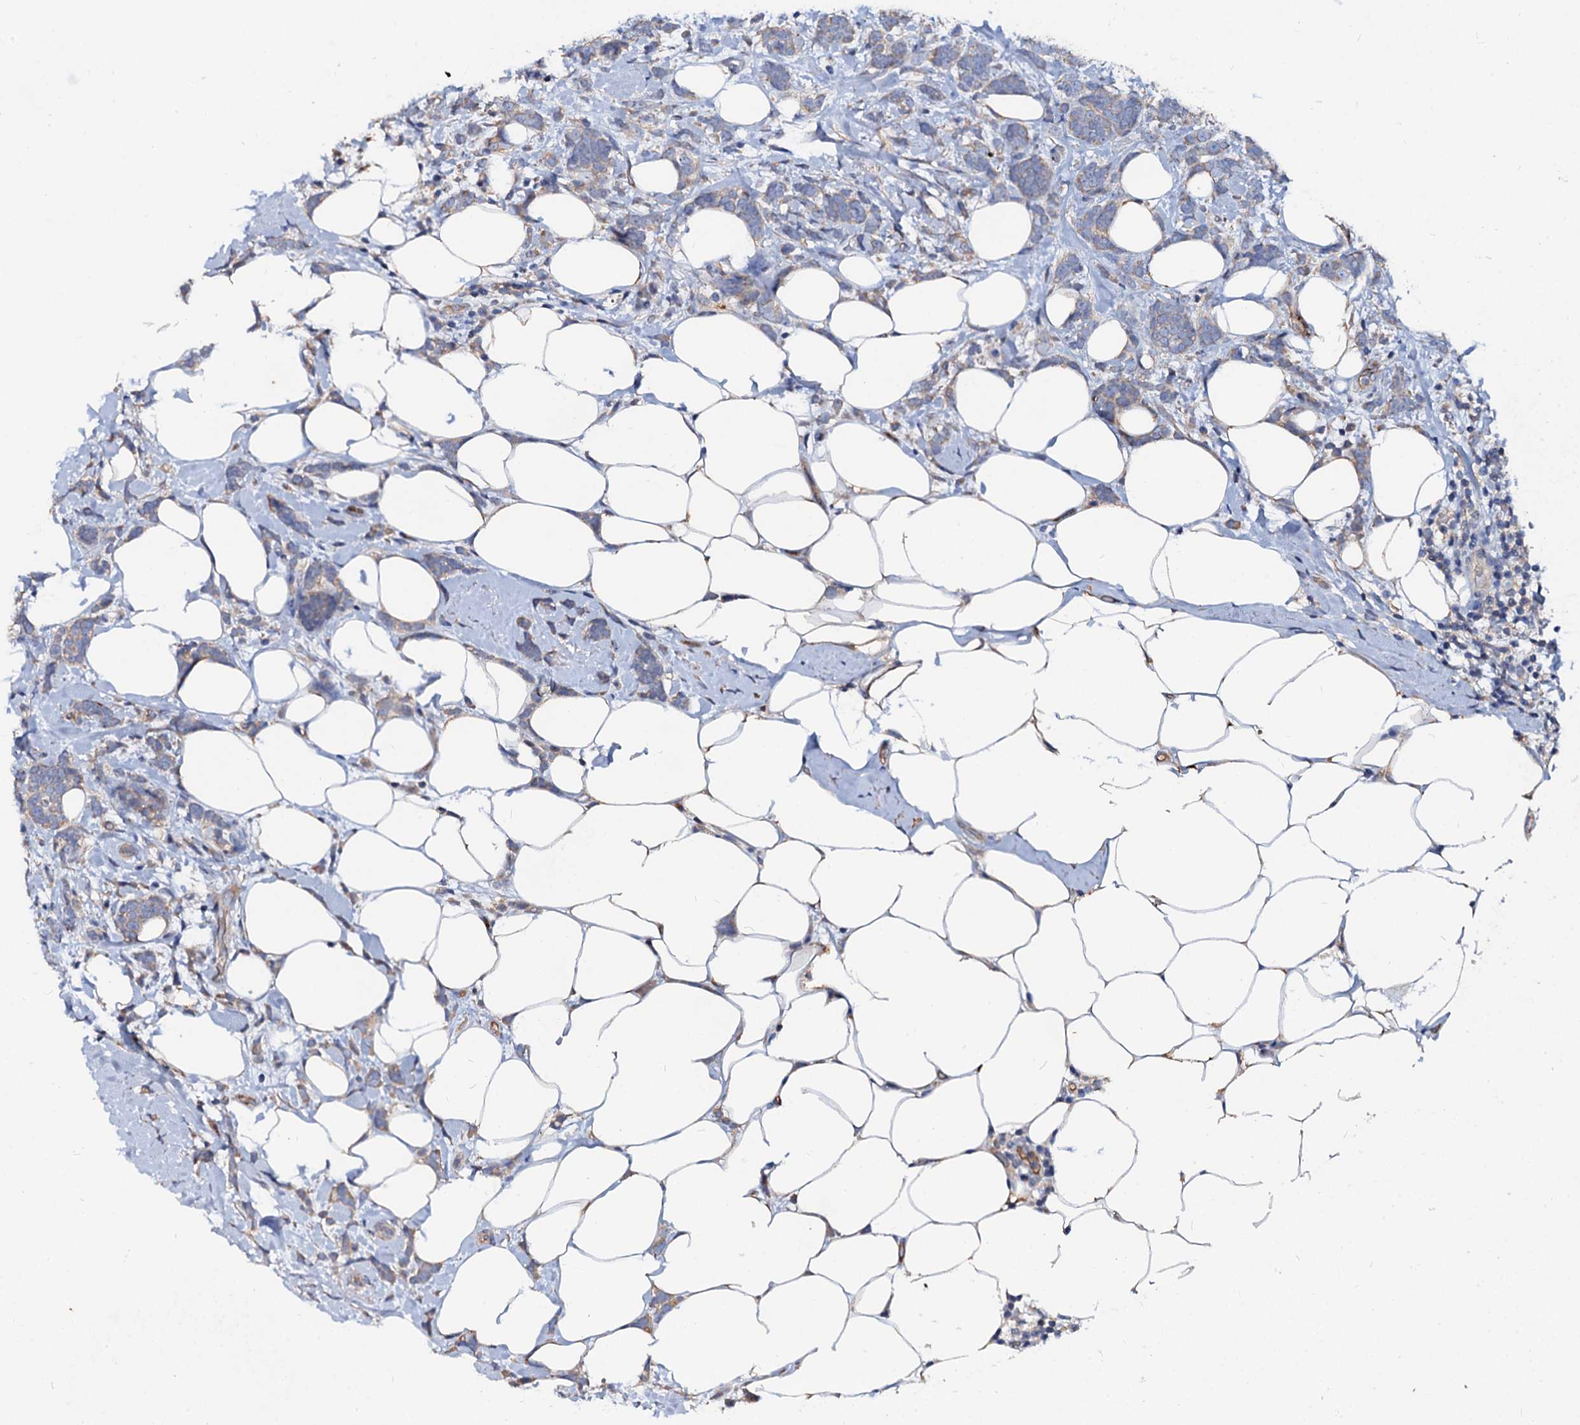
{"staining": {"intensity": "weak", "quantity": "25%-75%", "location": "cytoplasmic/membranous"}, "tissue": "breast cancer", "cell_type": "Tumor cells", "image_type": "cancer", "snomed": [{"axis": "morphology", "description": "Lobular carcinoma"}, {"axis": "topography", "description": "Breast"}], "caption": "Immunohistochemical staining of human breast lobular carcinoma exhibits low levels of weak cytoplasmic/membranous protein staining in about 25%-75% of tumor cells.", "gene": "FIBIN", "patient": {"sex": "female", "age": 58}}